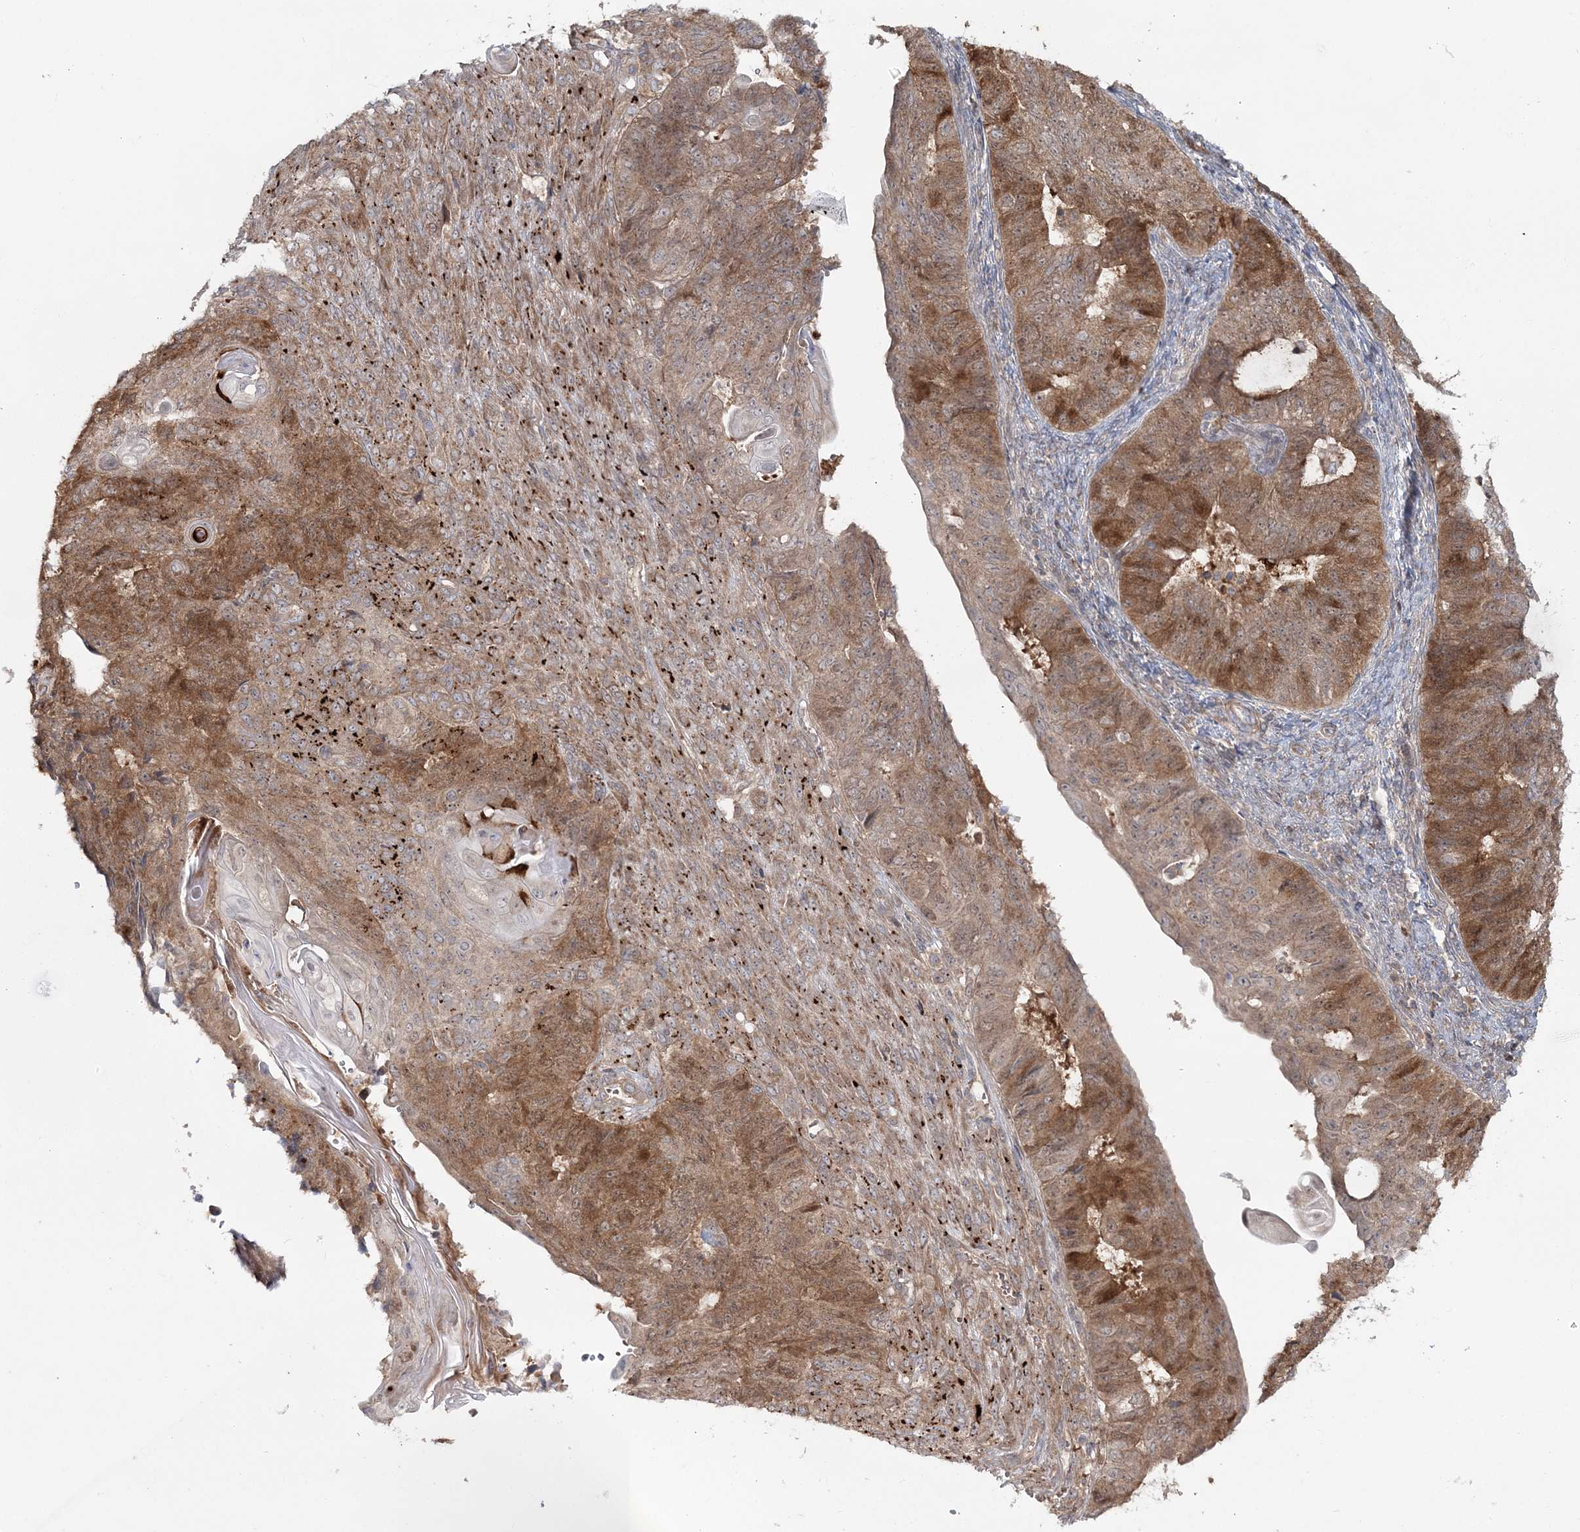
{"staining": {"intensity": "moderate", "quantity": ">75%", "location": "cytoplasmic/membranous"}, "tissue": "endometrial cancer", "cell_type": "Tumor cells", "image_type": "cancer", "snomed": [{"axis": "morphology", "description": "Adenocarcinoma, NOS"}, {"axis": "topography", "description": "Endometrium"}], "caption": "The photomicrograph demonstrates immunohistochemical staining of endometrial cancer. There is moderate cytoplasmic/membranous staining is seen in approximately >75% of tumor cells. (IHC, brightfield microscopy, high magnification).", "gene": "MOCS2", "patient": {"sex": "female", "age": 32}}